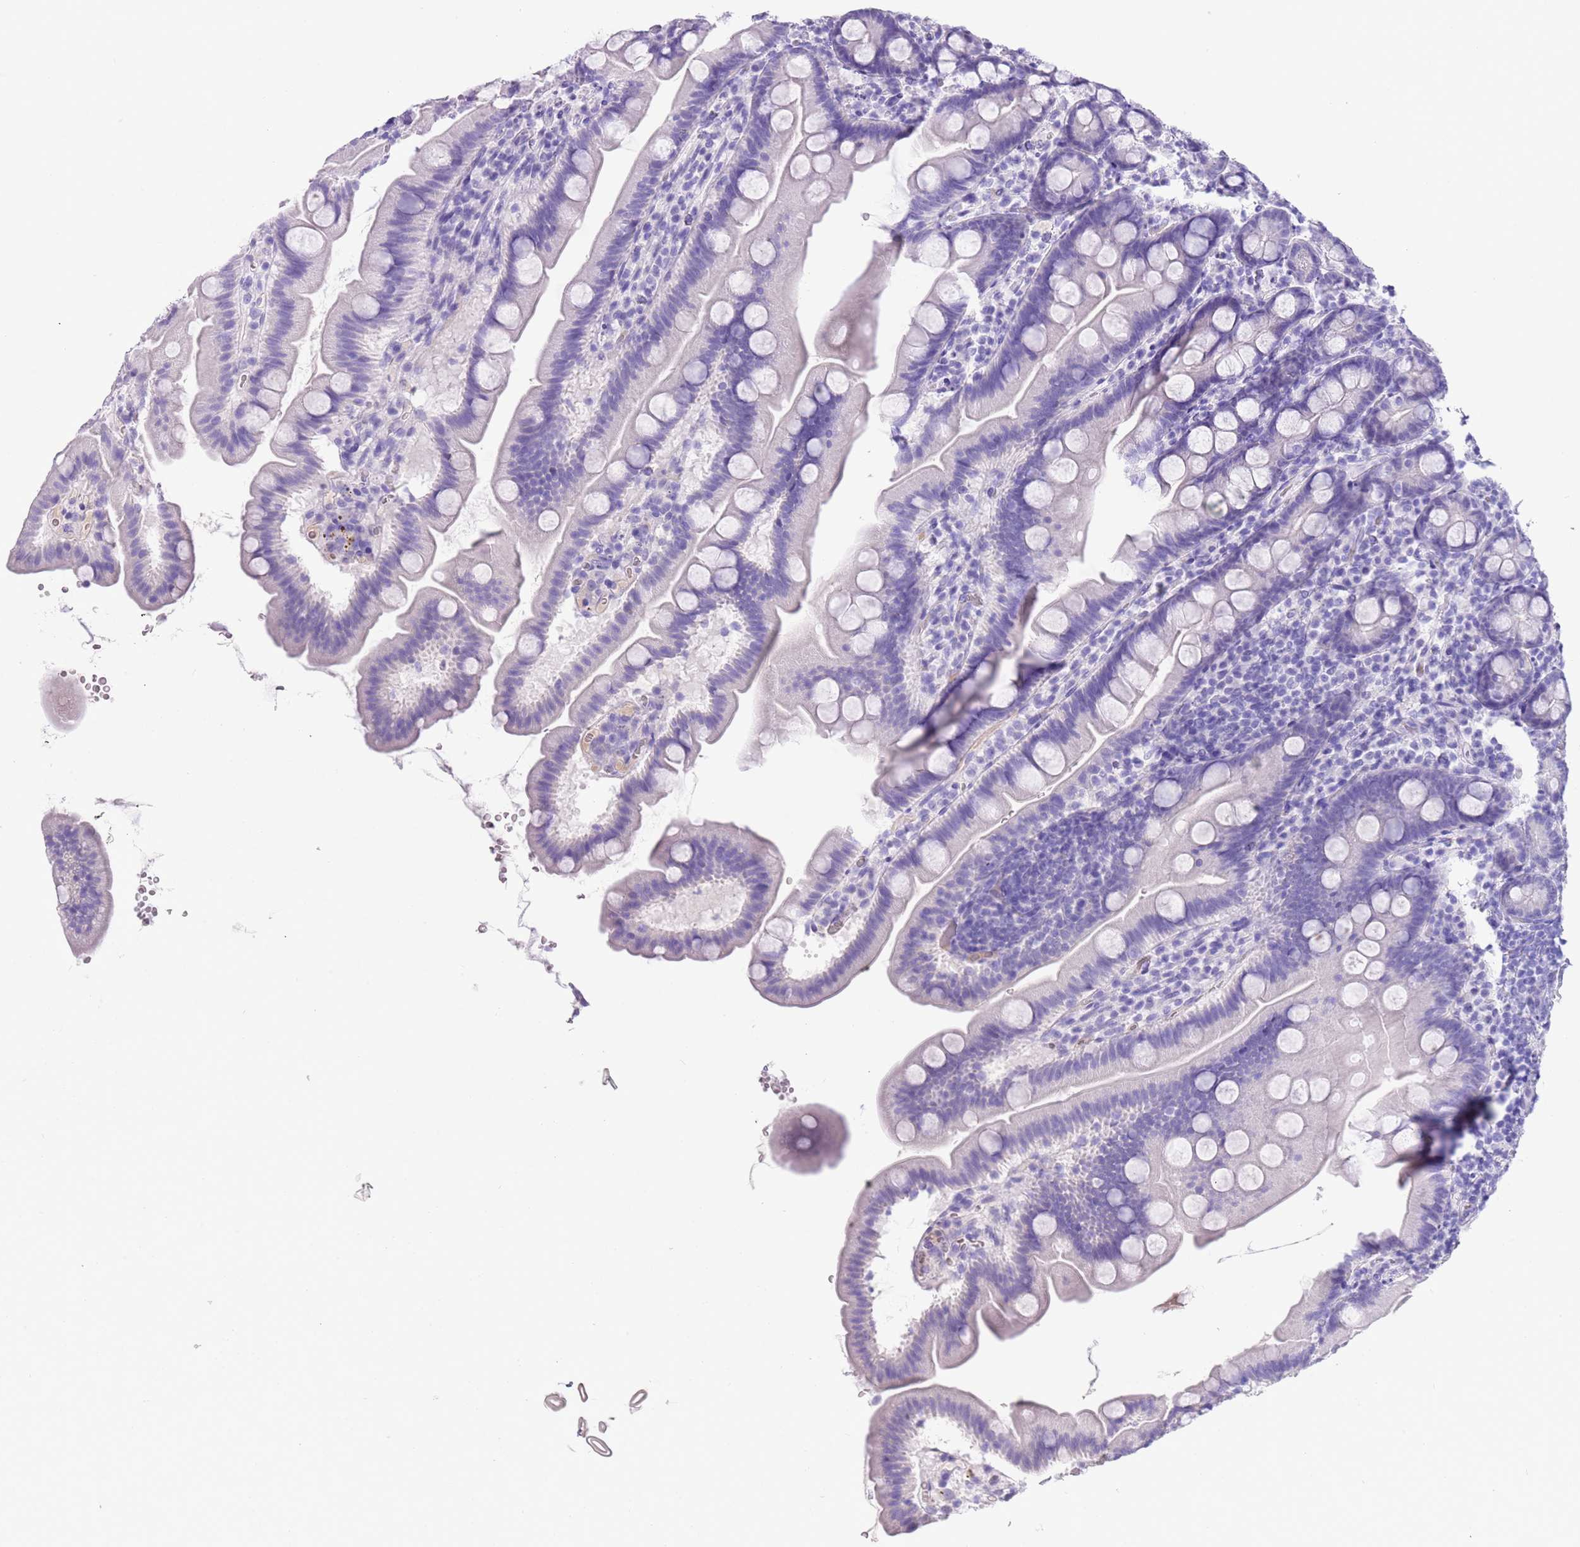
{"staining": {"intensity": "negative", "quantity": "none", "location": "none"}, "tissue": "small intestine", "cell_type": "Glandular cells", "image_type": "normal", "snomed": [{"axis": "morphology", "description": "Normal tissue, NOS"}, {"axis": "topography", "description": "Small intestine"}], "caption": "Glandular cells show no significant protein staining in benign small intestine. Nuclei are stained in blue.", "gene": "TBC1D10B", "patient": {"sex": "female", "age": 68}}